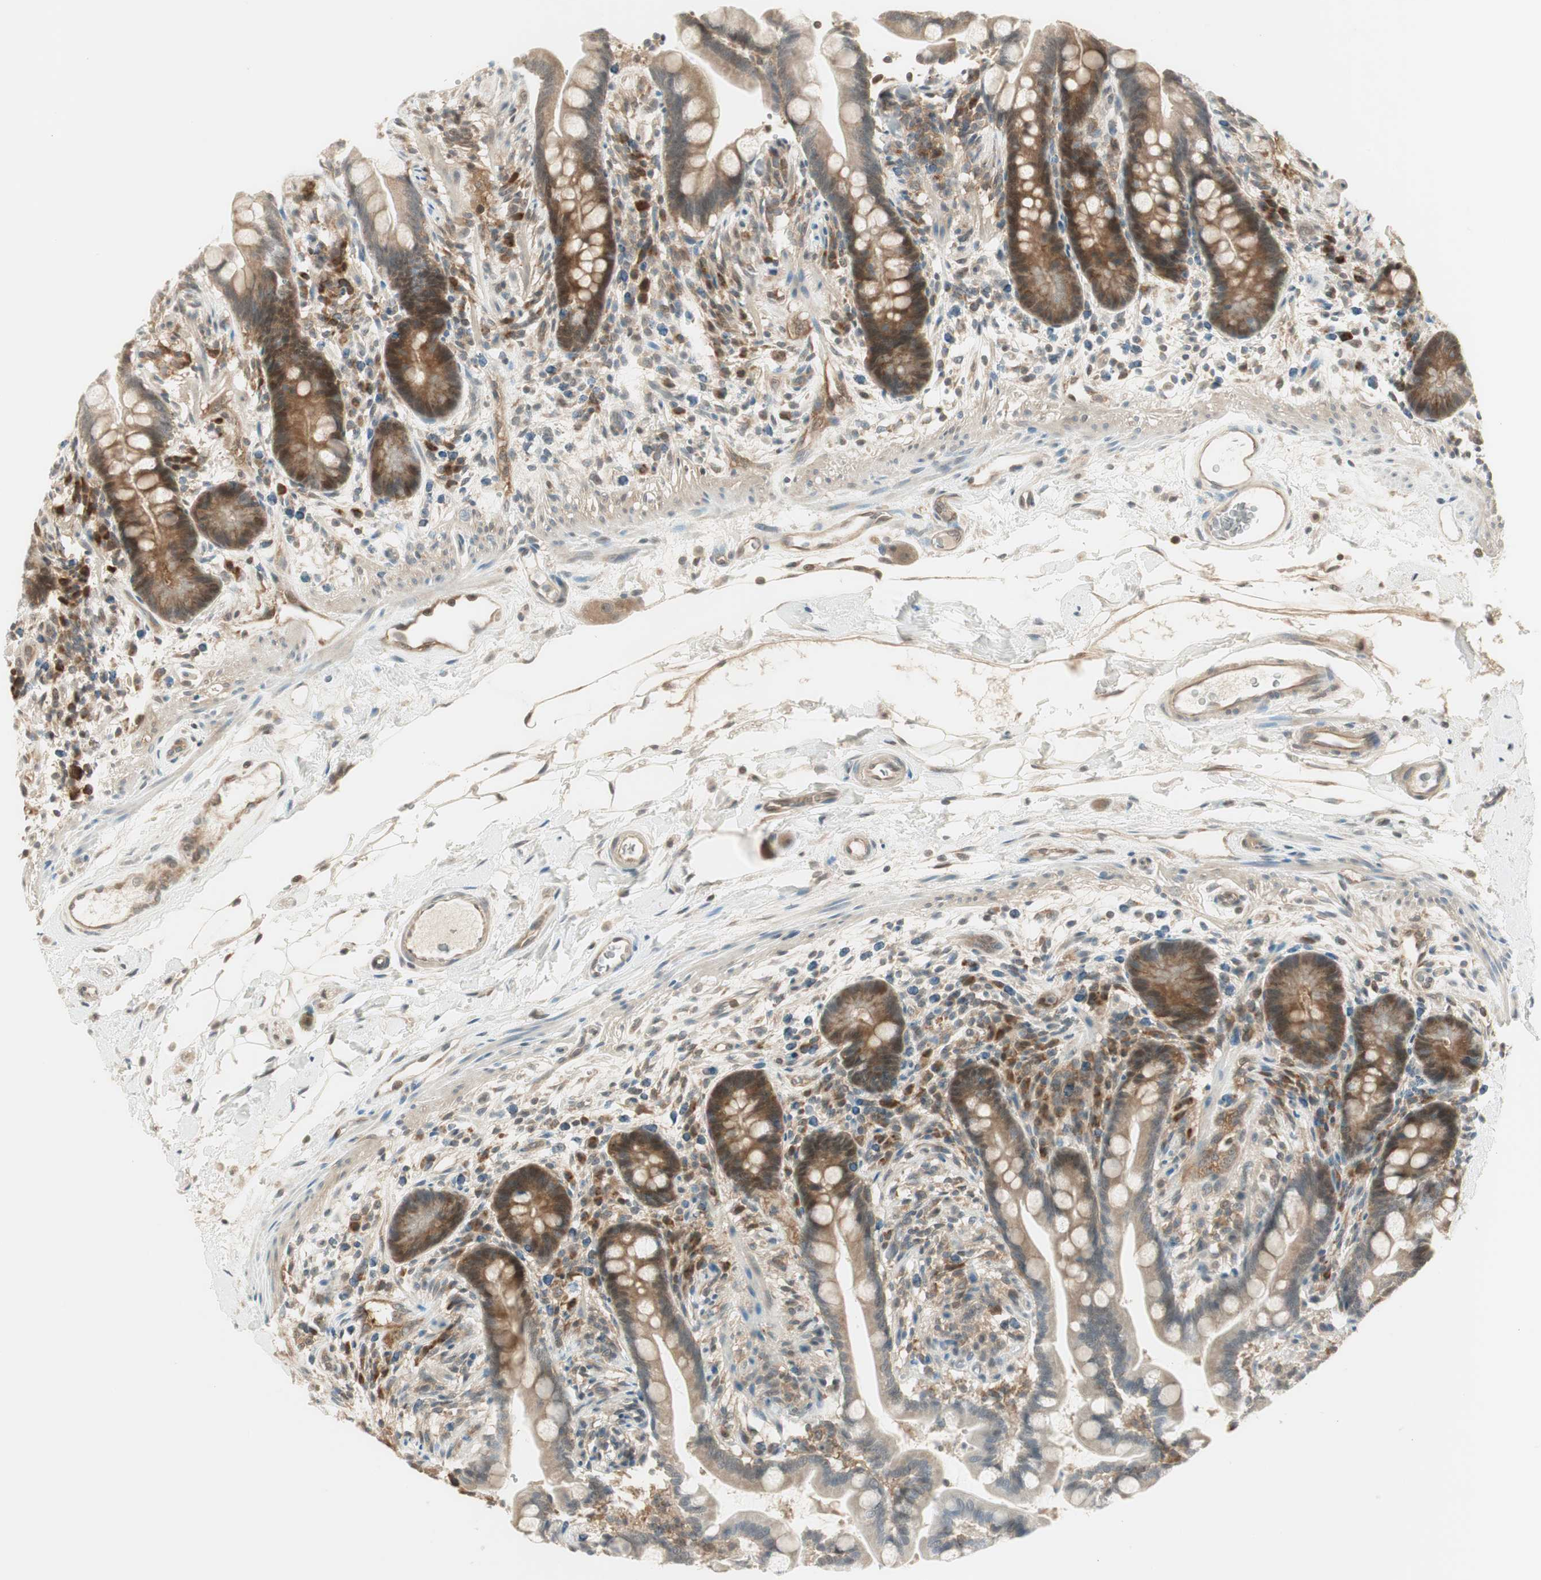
{"staining": {"intensity": "weak", "quantity": ">75%", "location": "cytoplasmic/membranous"}, "tissue": "colon", "cell_type": "Endothelial cells", "image_type": "normal", "snomed": [{"axis": "morphology", "description": "Normal tissue, NOS"}, {"axis": "topography", "description": "Colon"}], "caption": "Immunohistochemistry (IHC) micrograph of normal human colon stained for a protein (brown), which reveals low levels of weak cytoplasmic/membranous staining in about >75% of endothelial cells.", "gene": "IPO5", "patient": {"sex": "male", "age": 73}}